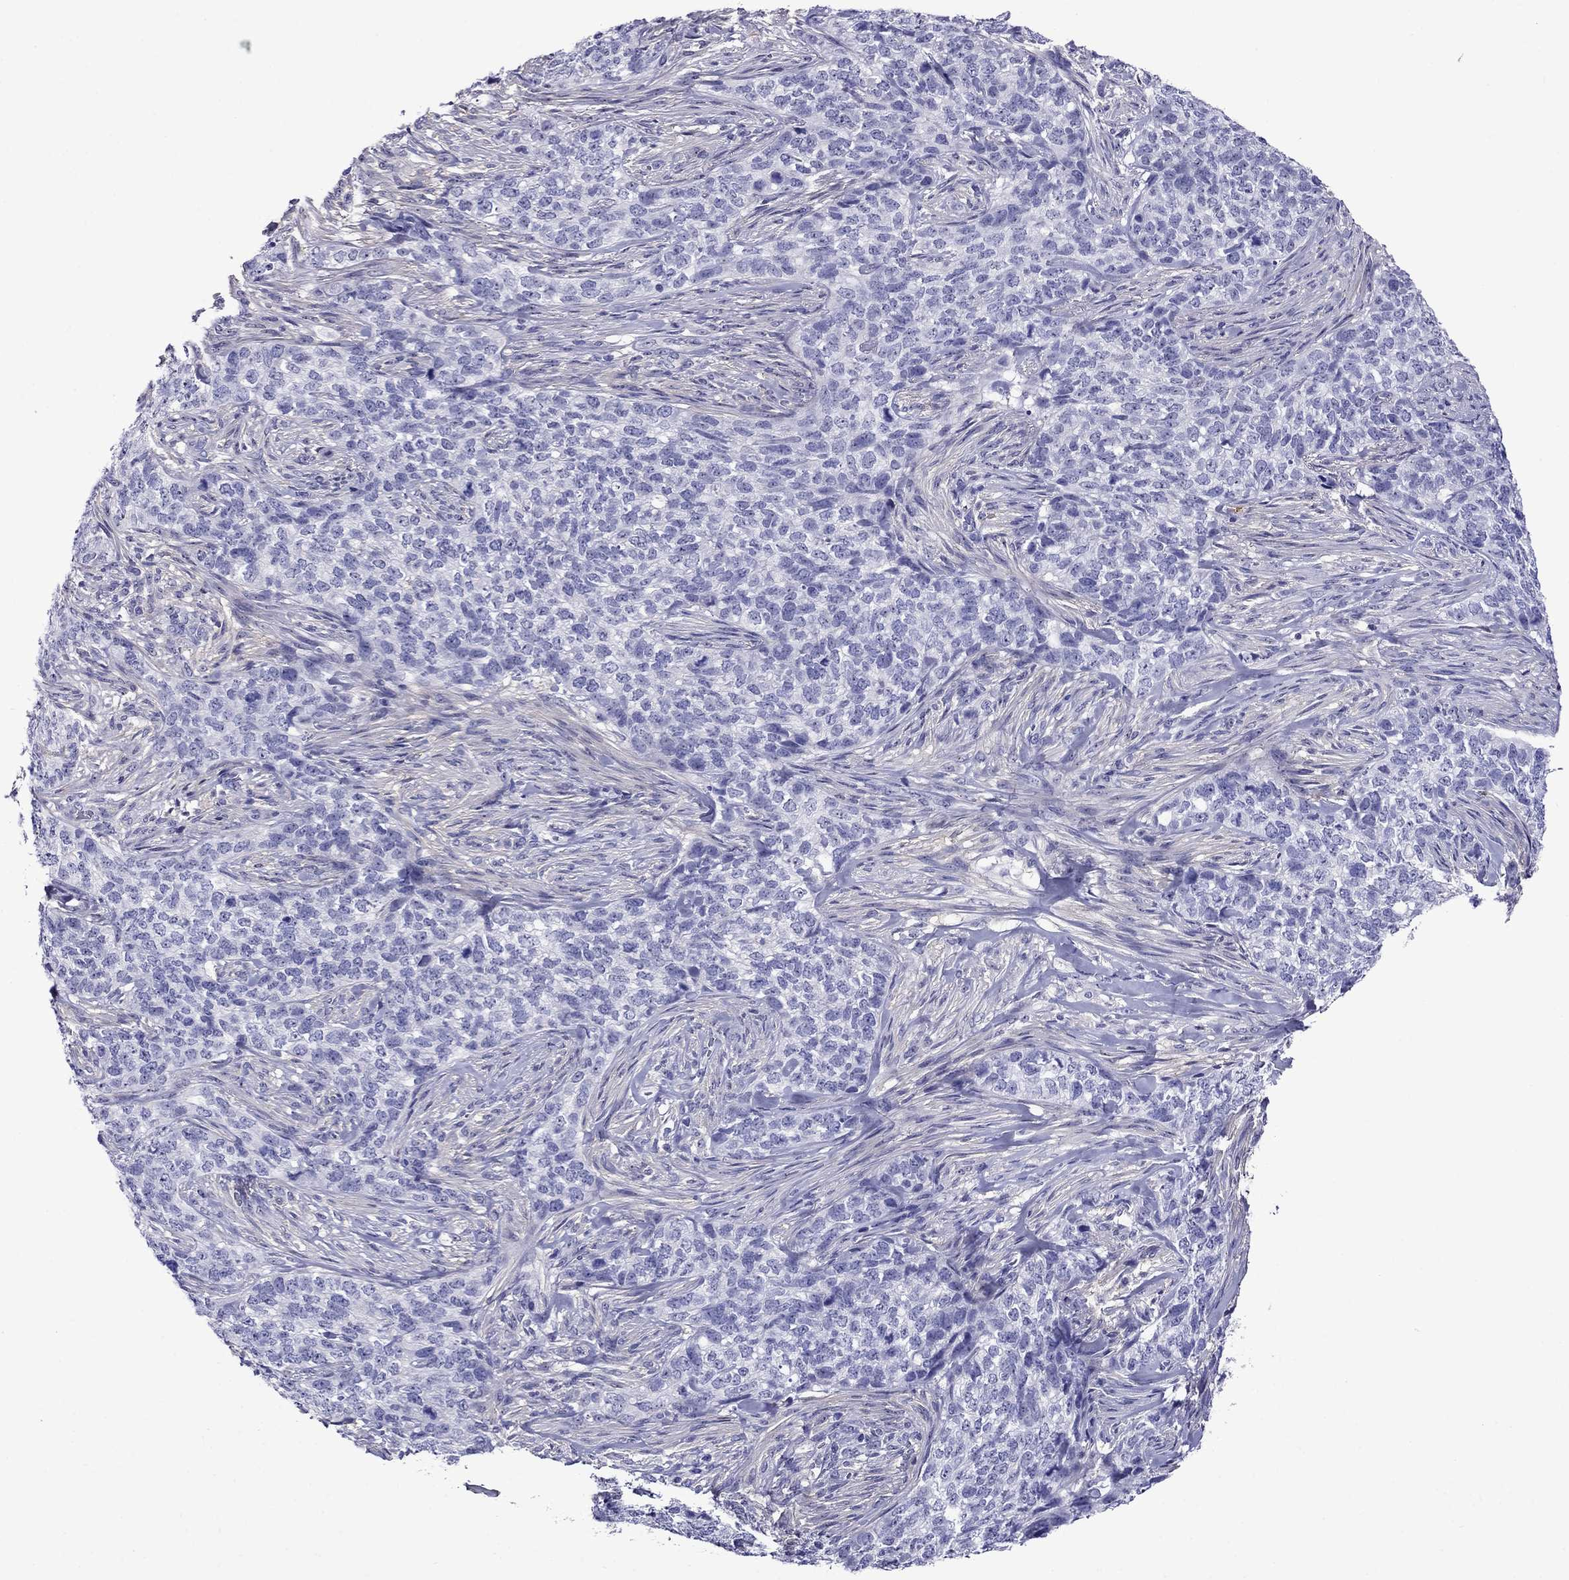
{"staining": {"intensity": "negative", "quantity": "none", "location": "none"}, "tissue": "skin cancer", "cell_type": "Tumor cells", "image_type": "cancer", "snomed": [{"axis": "morphology", "description": "Basal cell carcinoma"}, {"axis": "topography", "description": "Skin"}], "caption": "Skin cancer was stained to show a protein in brown. There is no significant expression in tumor cells. Nuclei are stained in blue.", "gene": "SCG2", "patient": {"sex": "female", "age": 69}}